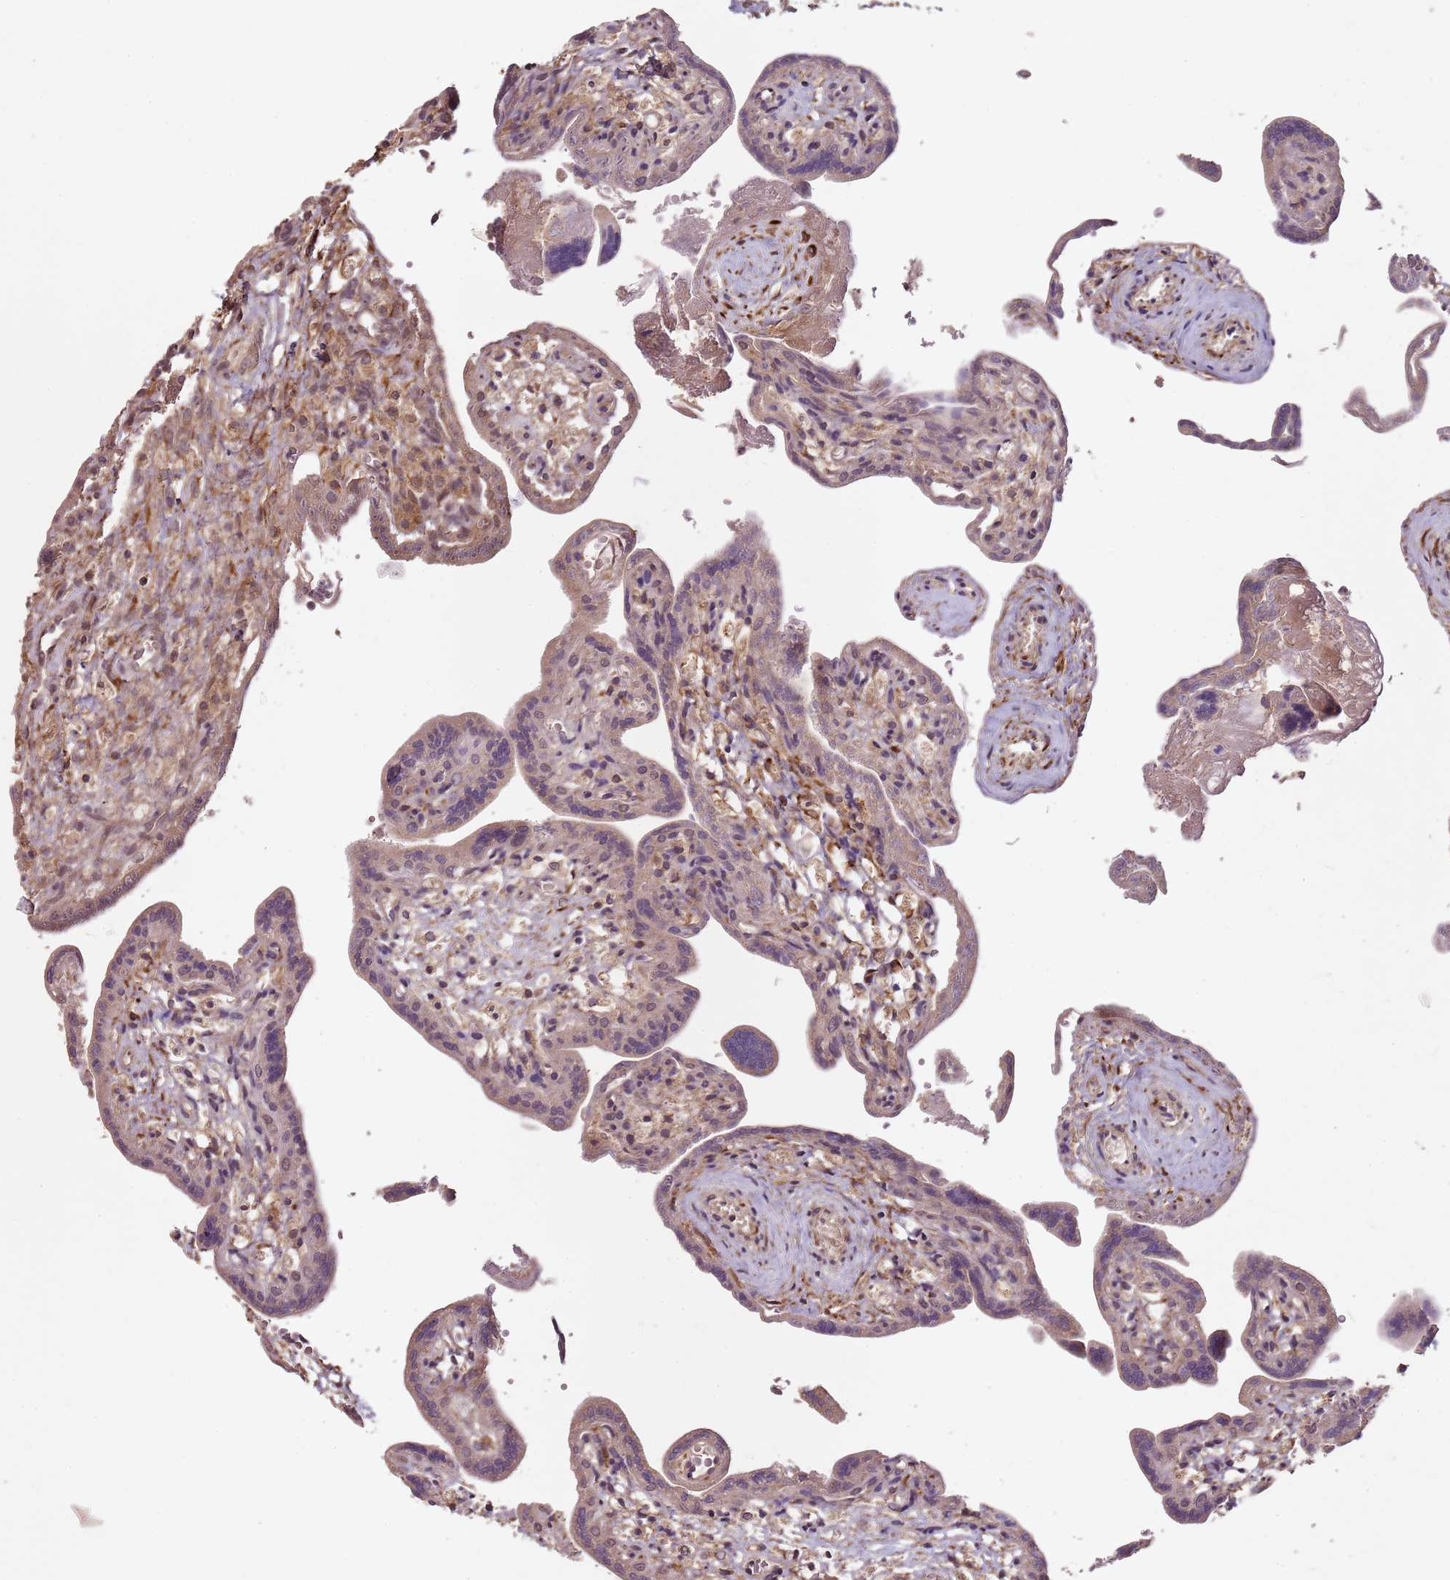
{"staining": {"intensity": "weak", "quantity": "25%-75%", "location": "cytoplasmic/membranous"}, "tissue": "placenta", "cell_type": "Trophoblastic cells", "image_type": "normal", "snomed": [{"axis": "morphology", "description": "Normal tissue, NOS"}, {"axis": "topography", "description": "Placenta"}], "caption": "The histopathology image exhibits a brown stain indicating the presence of a protein in the cytoplasmic/membranous of trophoblastic cells in placenta.", "gene": "LIN37", "patient": {"sex": "female", "age": 37}}